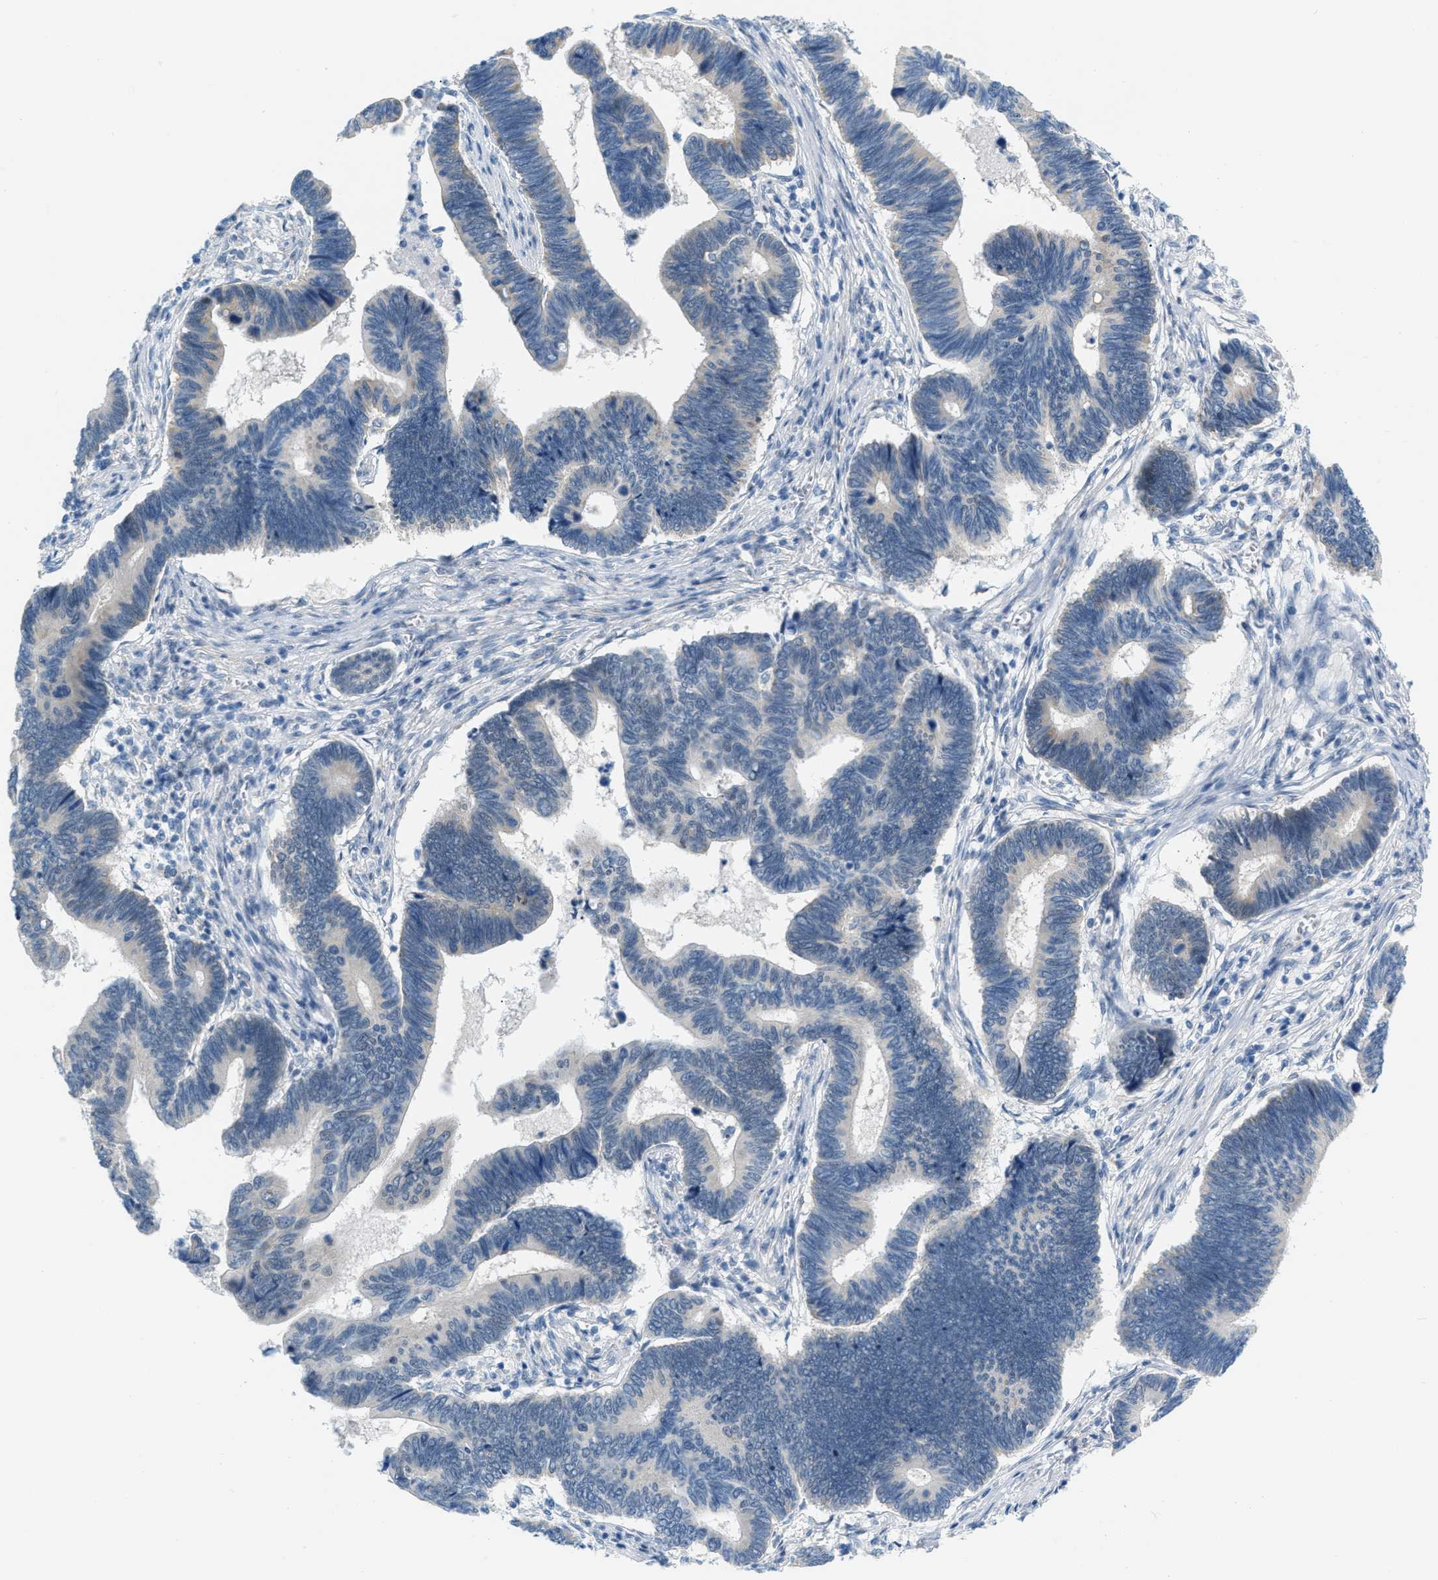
{"staining": {"intensity": "weak", "quantity": "<25%", "location": "cytoplasmic/membranous"}, "tissue": "pancreatic cancer", "cell_type": "Tumor cells", "image_type": "cancer", "snomed": [{"axis": "morphology", "description": "Adenocarcinoma, NOS"}, {"axis": "topography", "description": "Pancreas"}], "caption": "Immunohistochemistry (IHC) micrograph of neoplastic tissue: pancreatic cancer (adenocarcinoma) stained with DAB (3,3'-diaminobenzidine) displays no significant protein positivity in tumor cells.", "gene": "PHRF1", "patient": {"sex": "female", "age": 70}}